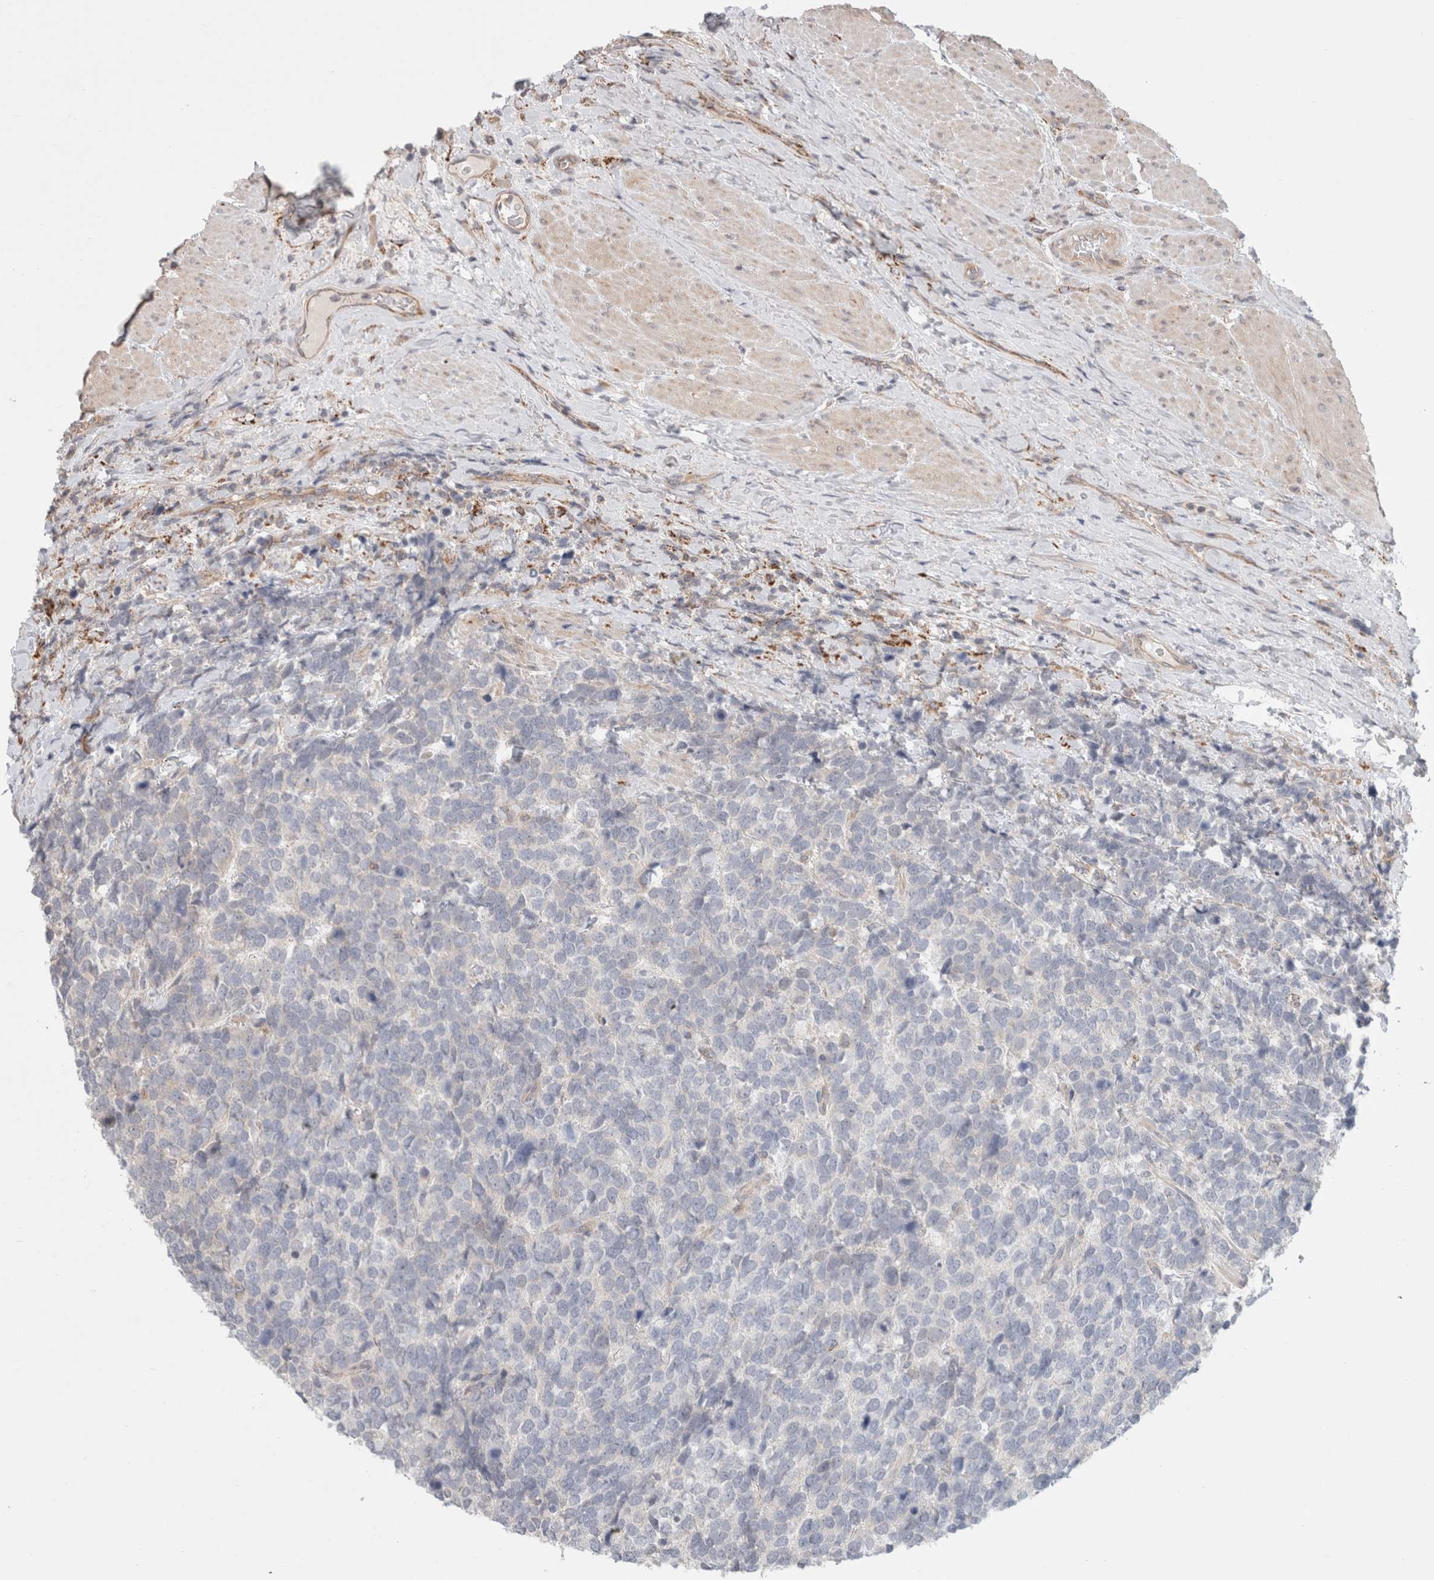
{"staining": {"intensity": "negative", "quantity": "none", "location": "none"}, "tissue": "urothelial cancer", "cell_type": "Tumor cells", "image_type": "cancer", "snomed": [{"axis": "morphology", "description": "Urothelial carcinoma, High grade"}, {"axis": "topography", "description": "Urinary bladder"}], "caption": "The IHC histopathology image has no significant staining in tumor cells of urothelial cancer tissue.", "gene": "HROB", "patient": {"sex": "female", "age": 82}}